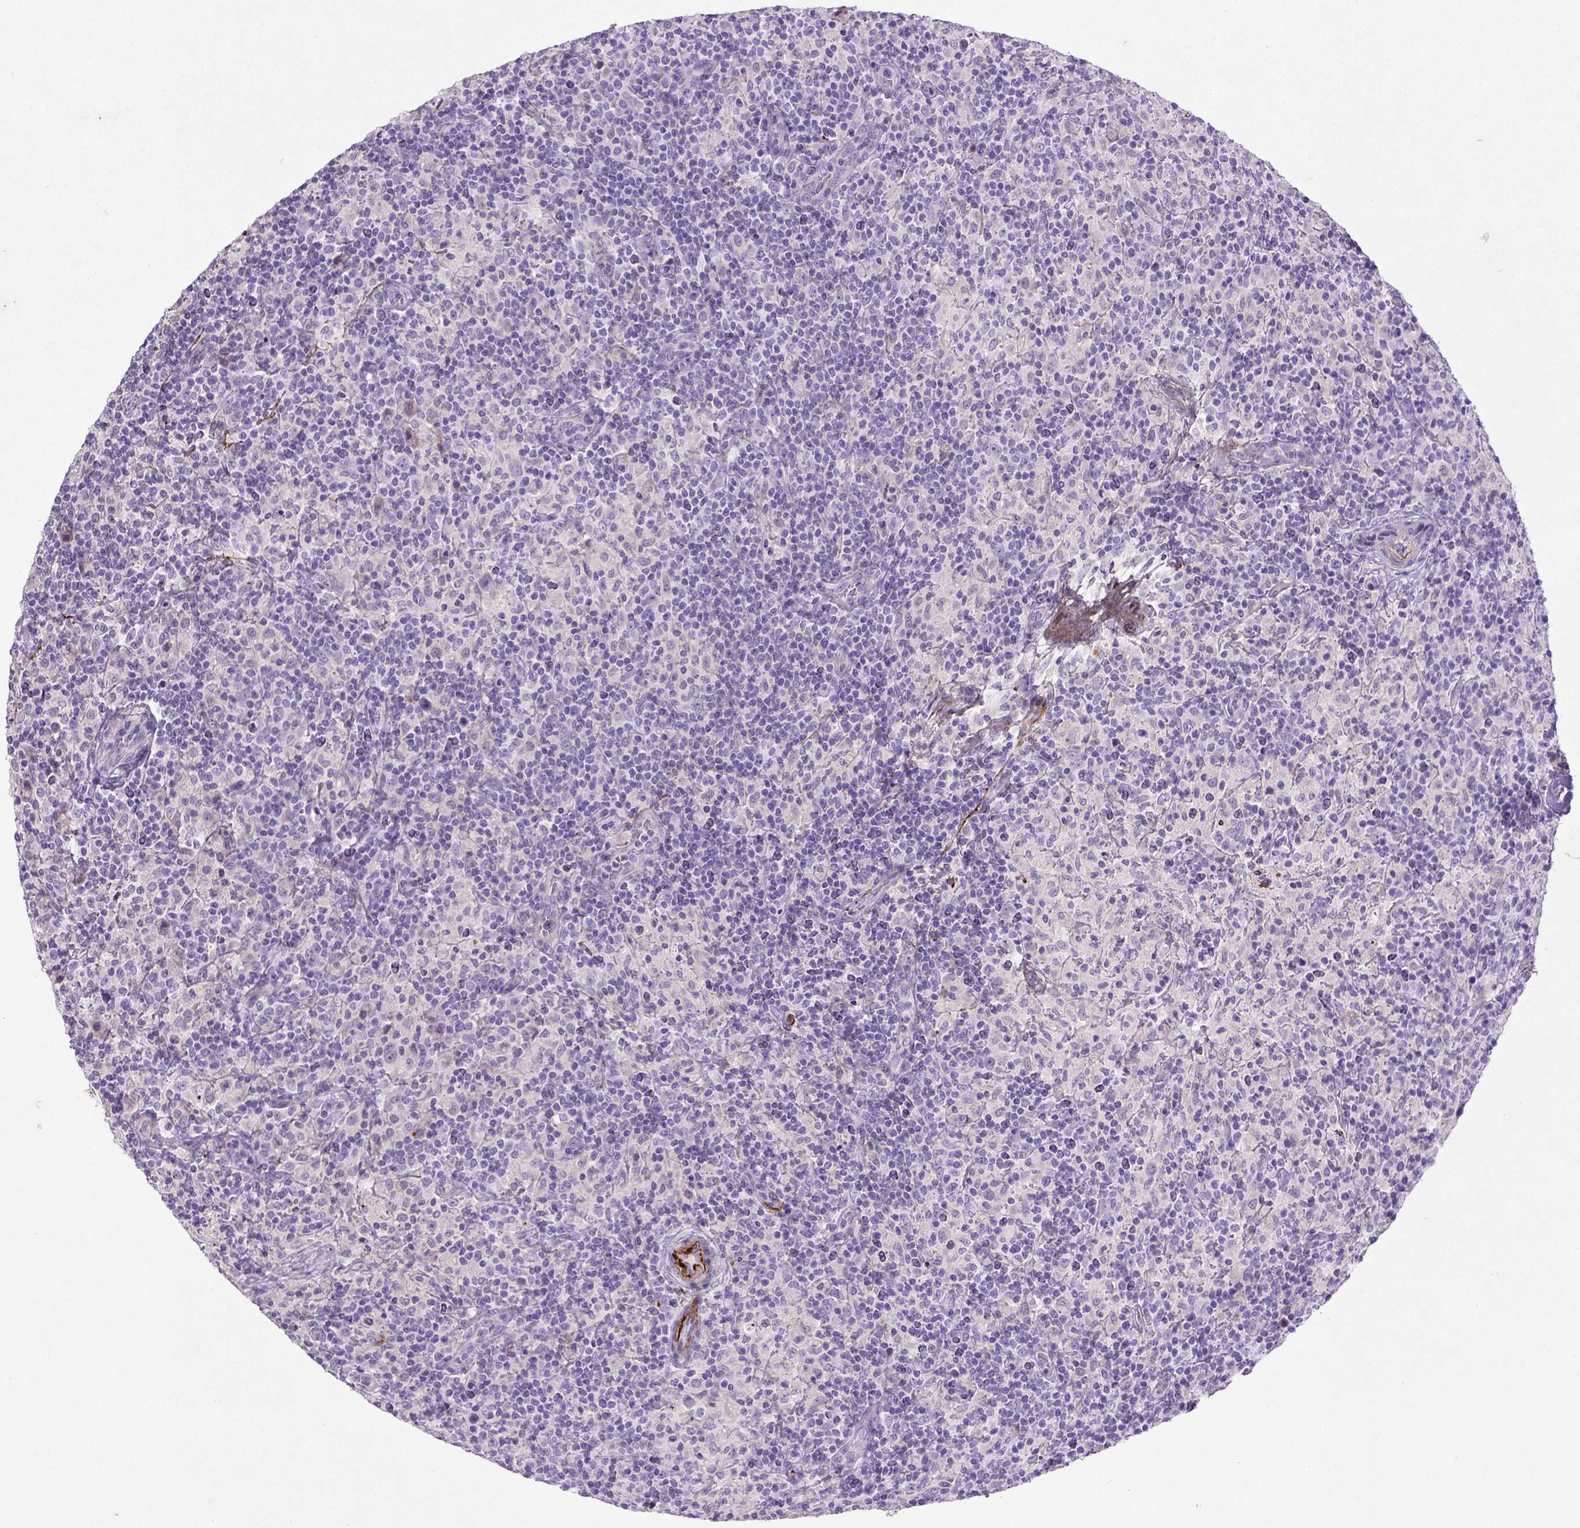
{"staining": {"intensity": "negative", "quantity": "none", "location": "none"}, "tissue": "lymphoma", "cell_type": "Tumor cells", "image_type": "cancer", "snomed": [{"axis": "morphology", "description": "Hodgkin's disease, NOS"}, {"axis": "topography", "description": "Lymph node"}], "caption": "Tumor cells show no significant protein positivity in Hodgkin's disease.", "gene": "NUDT2", "patient": {"sex": "male", "age": 70}}